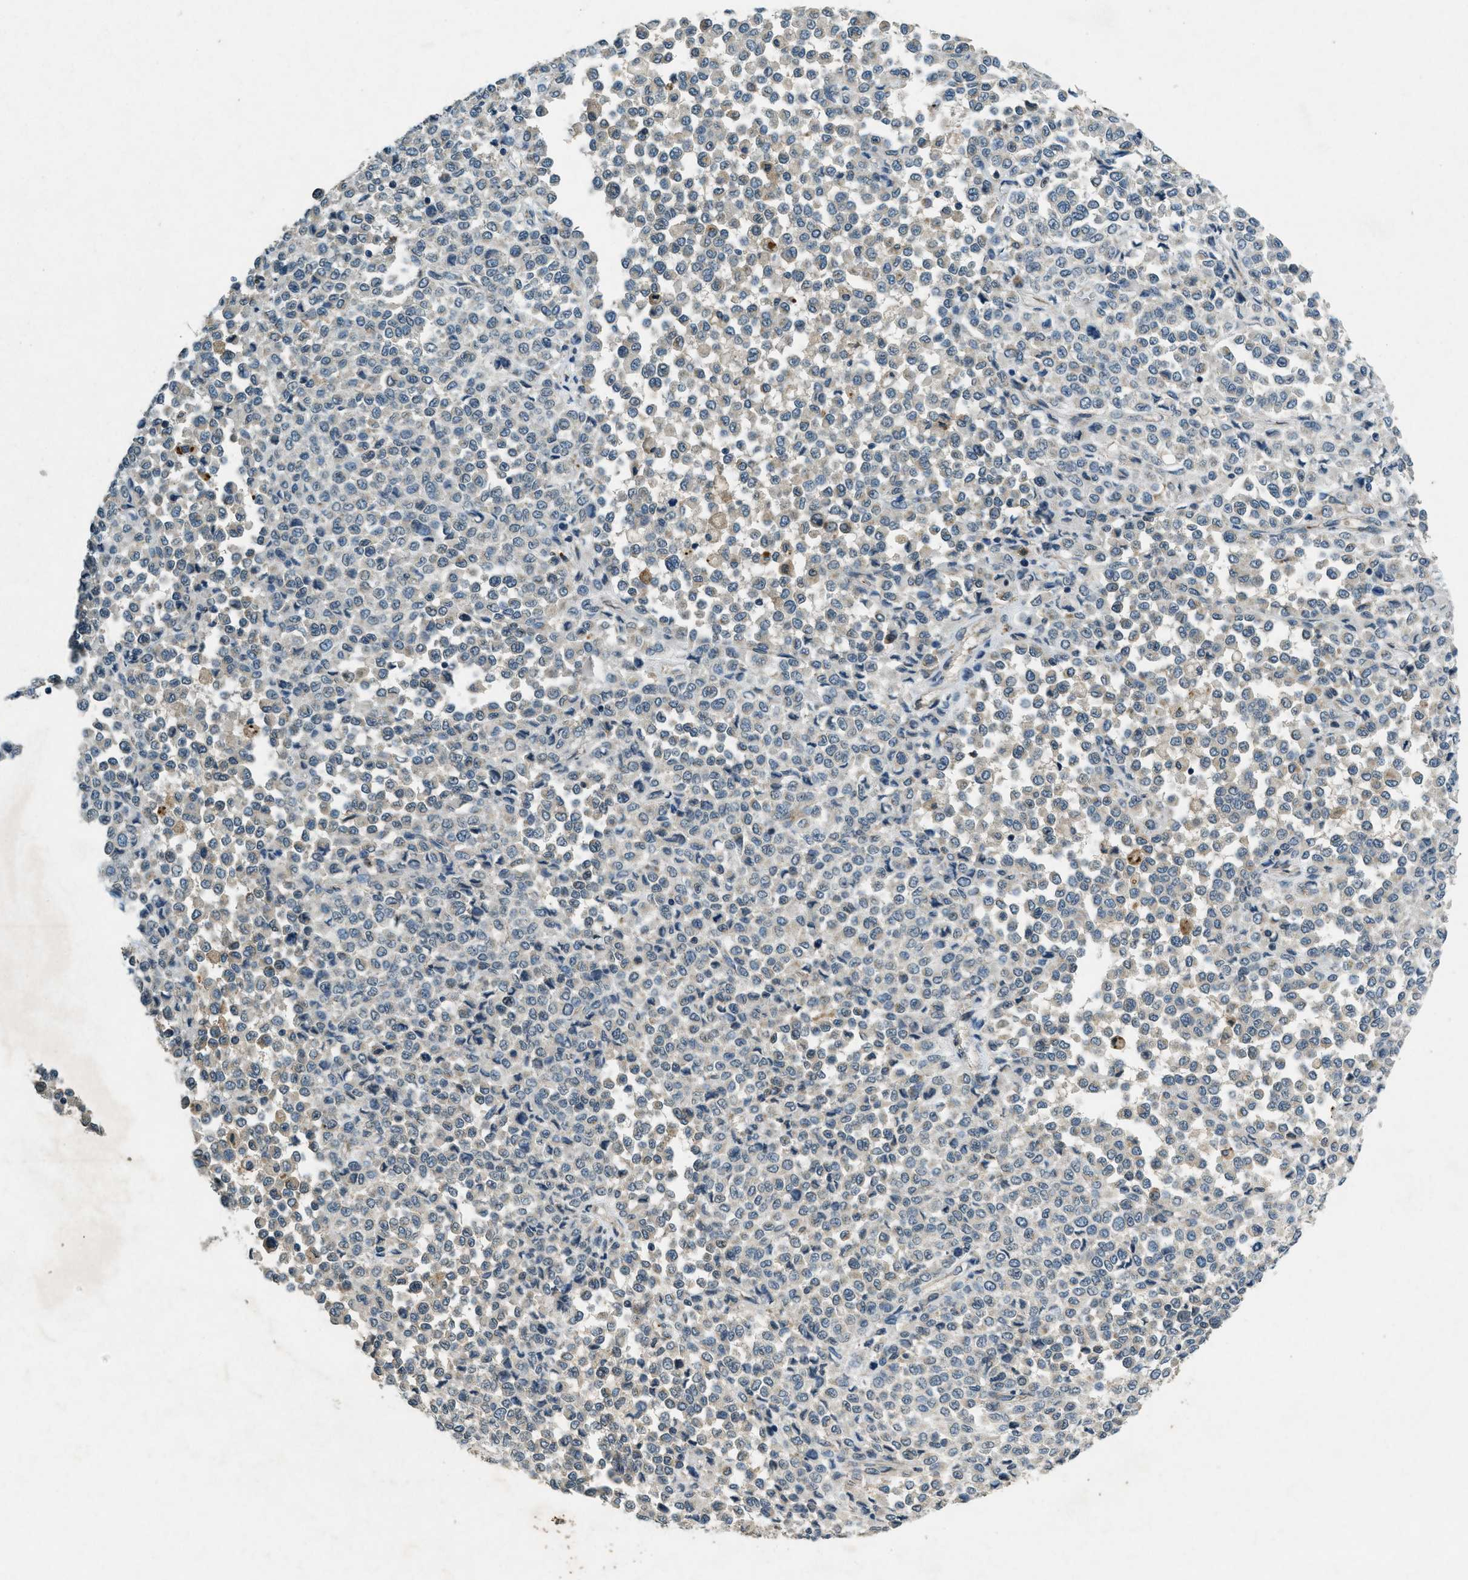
{"staining": {"intensity": "negative", "quantity": "none", "location": "none"}, "tissue": "melanoma", "cell_type": "Tumor cells", "image_type": "cancer", "snomed": [{"axis": "morphology", "description": "Malignant melanoma, Metastatic site"}, {"axis": "topography", "description": "Pancreas"}], "caption": "The histopathology image reveals no significant positivity in tumor cells of melanoma.", "gene": "RAB3D", "patient": {"sex": "female", "age": 30}}